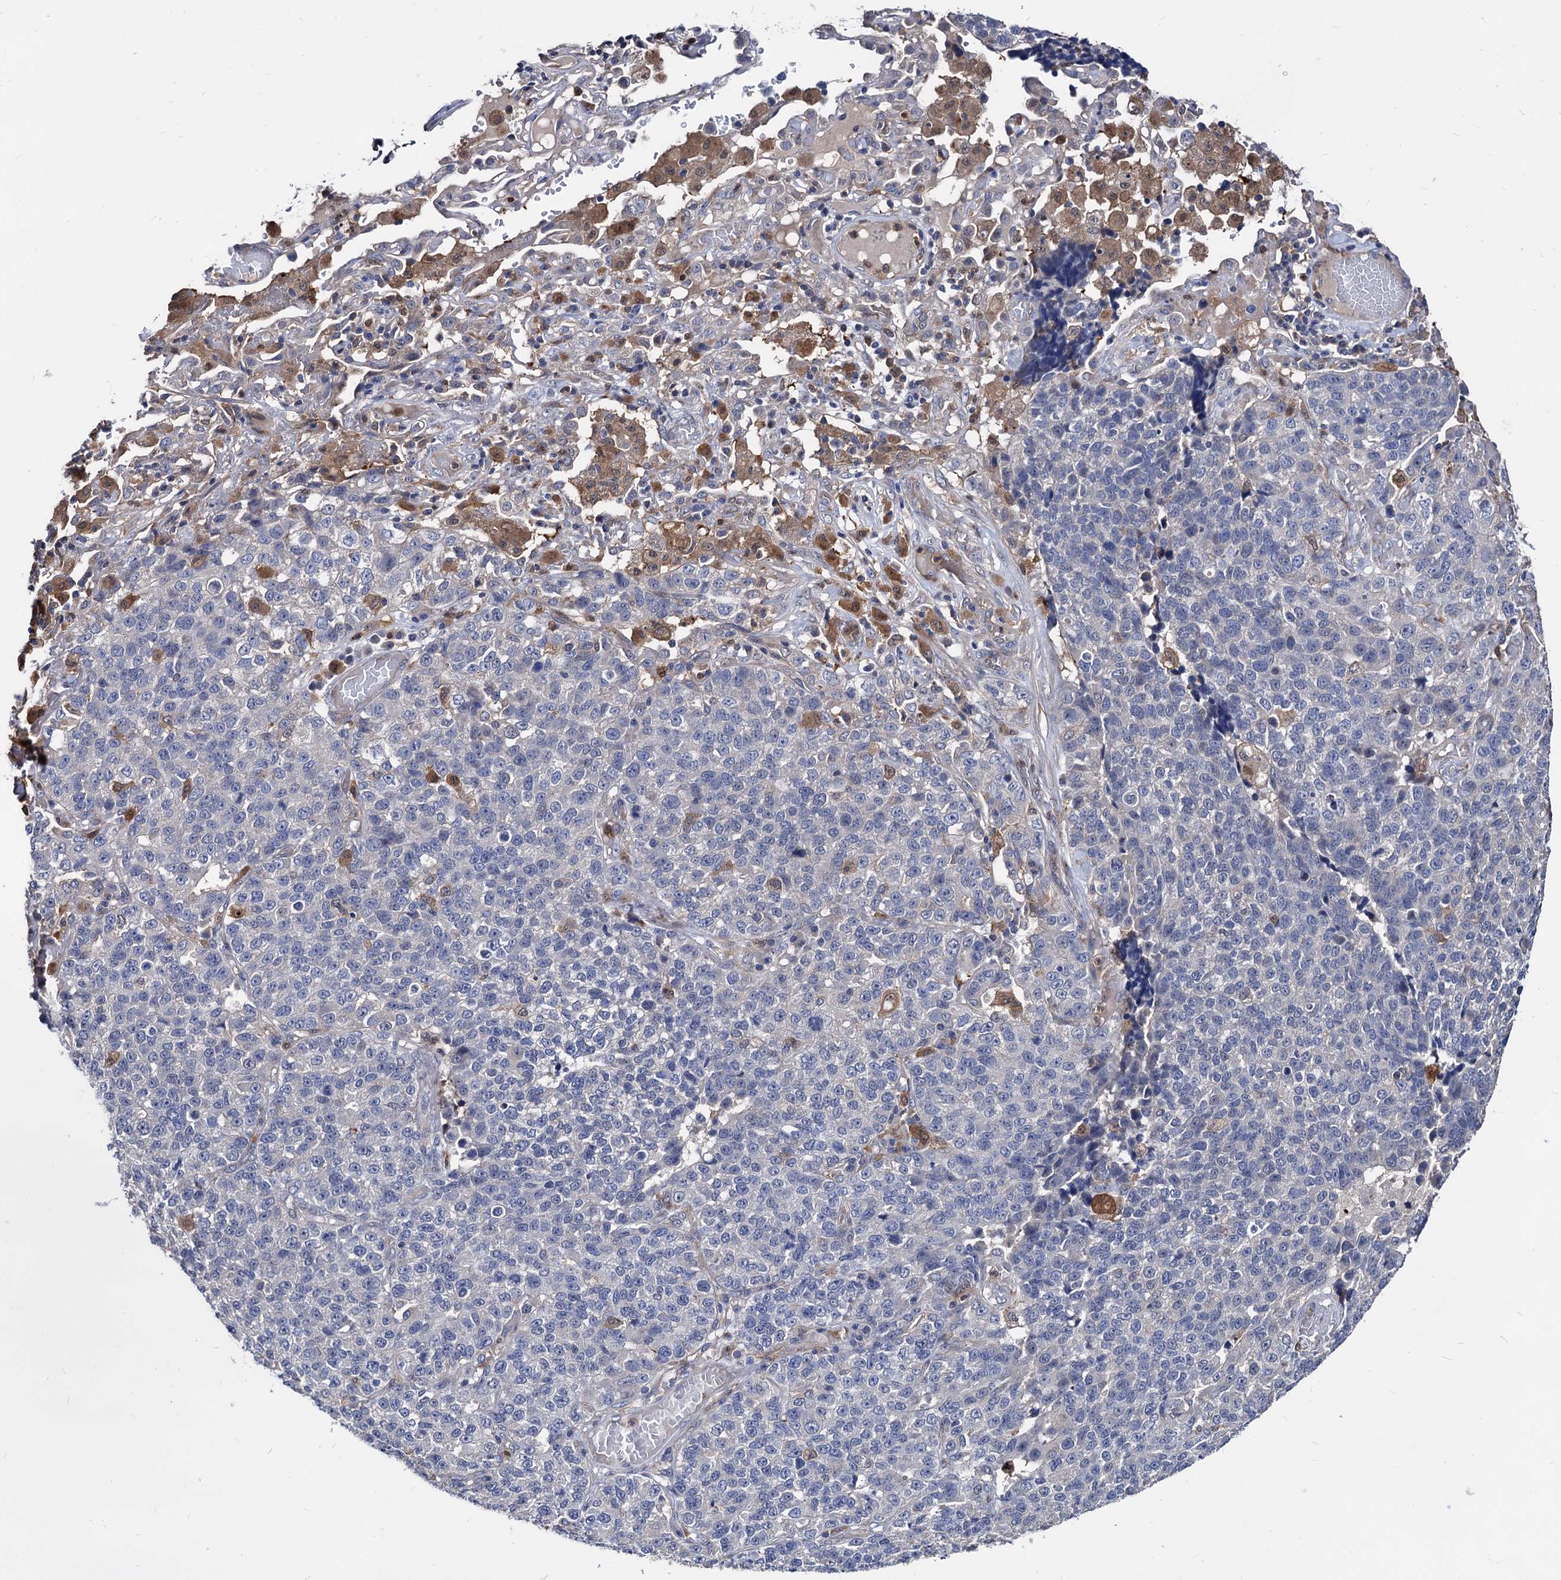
{"staining": {"intensity": "negative", "quantity": "none", "location": "none"}, "tissue": "lung cancer", "cell_type": "Tumor cells", "image_type": "cancer", "snomed": [{"axis": "morphology", "description": "Adenocarcinoma, NOS"}, {"axis": "topography", "description": "Lung"}], "caption": "Immunohistochemistry (IHC) of human lung cancer shows no expression in tumor cells.", "gene": "CPPED1", "patient": {"sex": "male", "age": 49}}